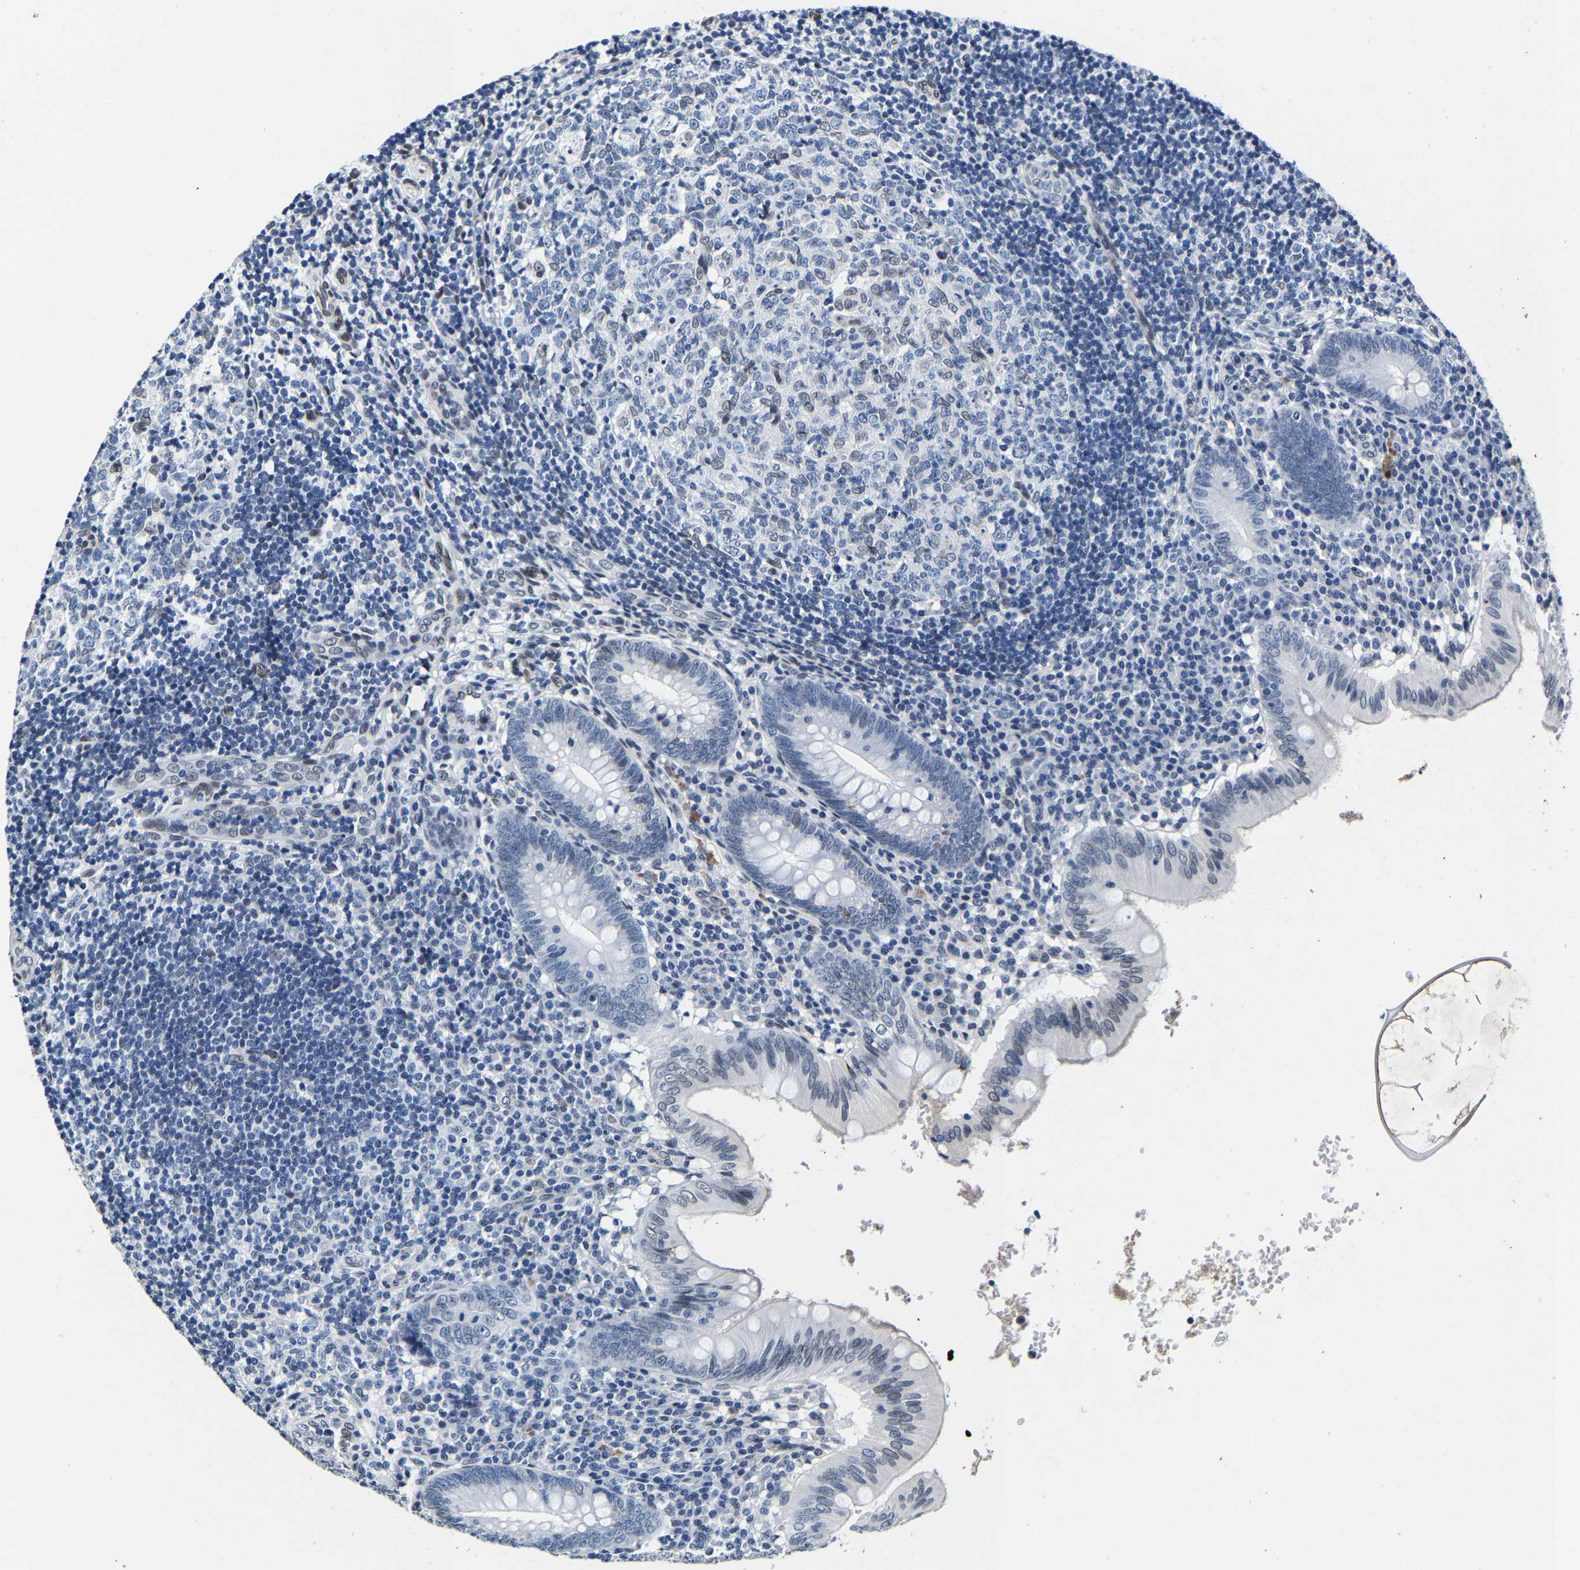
{"staining": {"intensity": "weak", "quantity": "<25%", "location": "nuclear"}, "tissue": "appendix", "cell_type": "Glandular cells", "image_type": "normal", "snomed": [{"axis": "morphology", "description": "Normal tissue, NOS"}, {"axis": "topography", "description": "Appendix"}], "caption": "Unremarkable appendix was stained to show a protein in brown. There is no significant positivity in glandular cells.", "gene": "UBN2", "patient": {"sex": "male", "age": 8}}